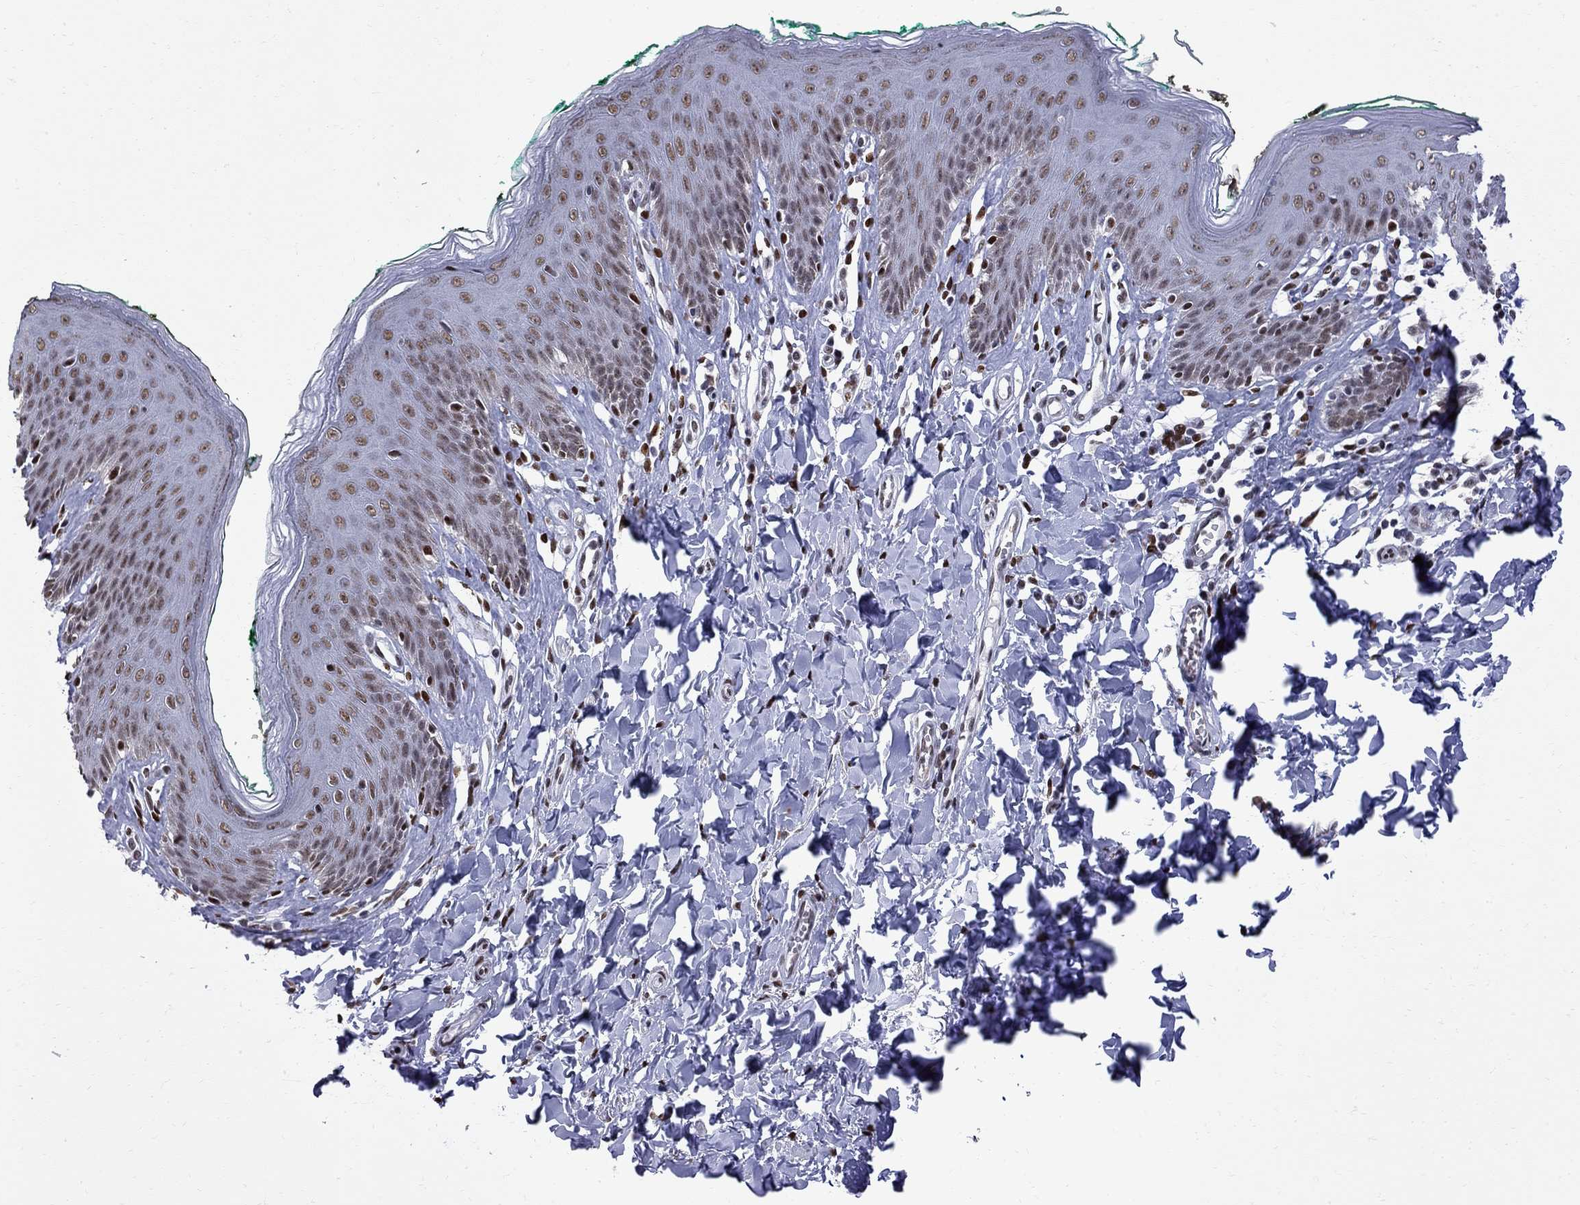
{"staining": {"intensity": "moderate", "quantity": "25%-75%", "location": "nuclear"}, "tissue": "skin", "cell_type": "Epidermal cells", "image_type": "normal", "snomed": [{"axis": "morphology", "description": "Normal tissue, NOS"}, {"axis": "topography", "description": "Vulva"}], "caption": "Immunohistochemistry histopathology image of unremarkable human skin stained for a protein (brown), which displays medium levels of moderate nuclear positivity in about 25%-75% of epidermal cells.", "gene": "ZBTB47", "patient": {"sex": "female", "age": 66}}